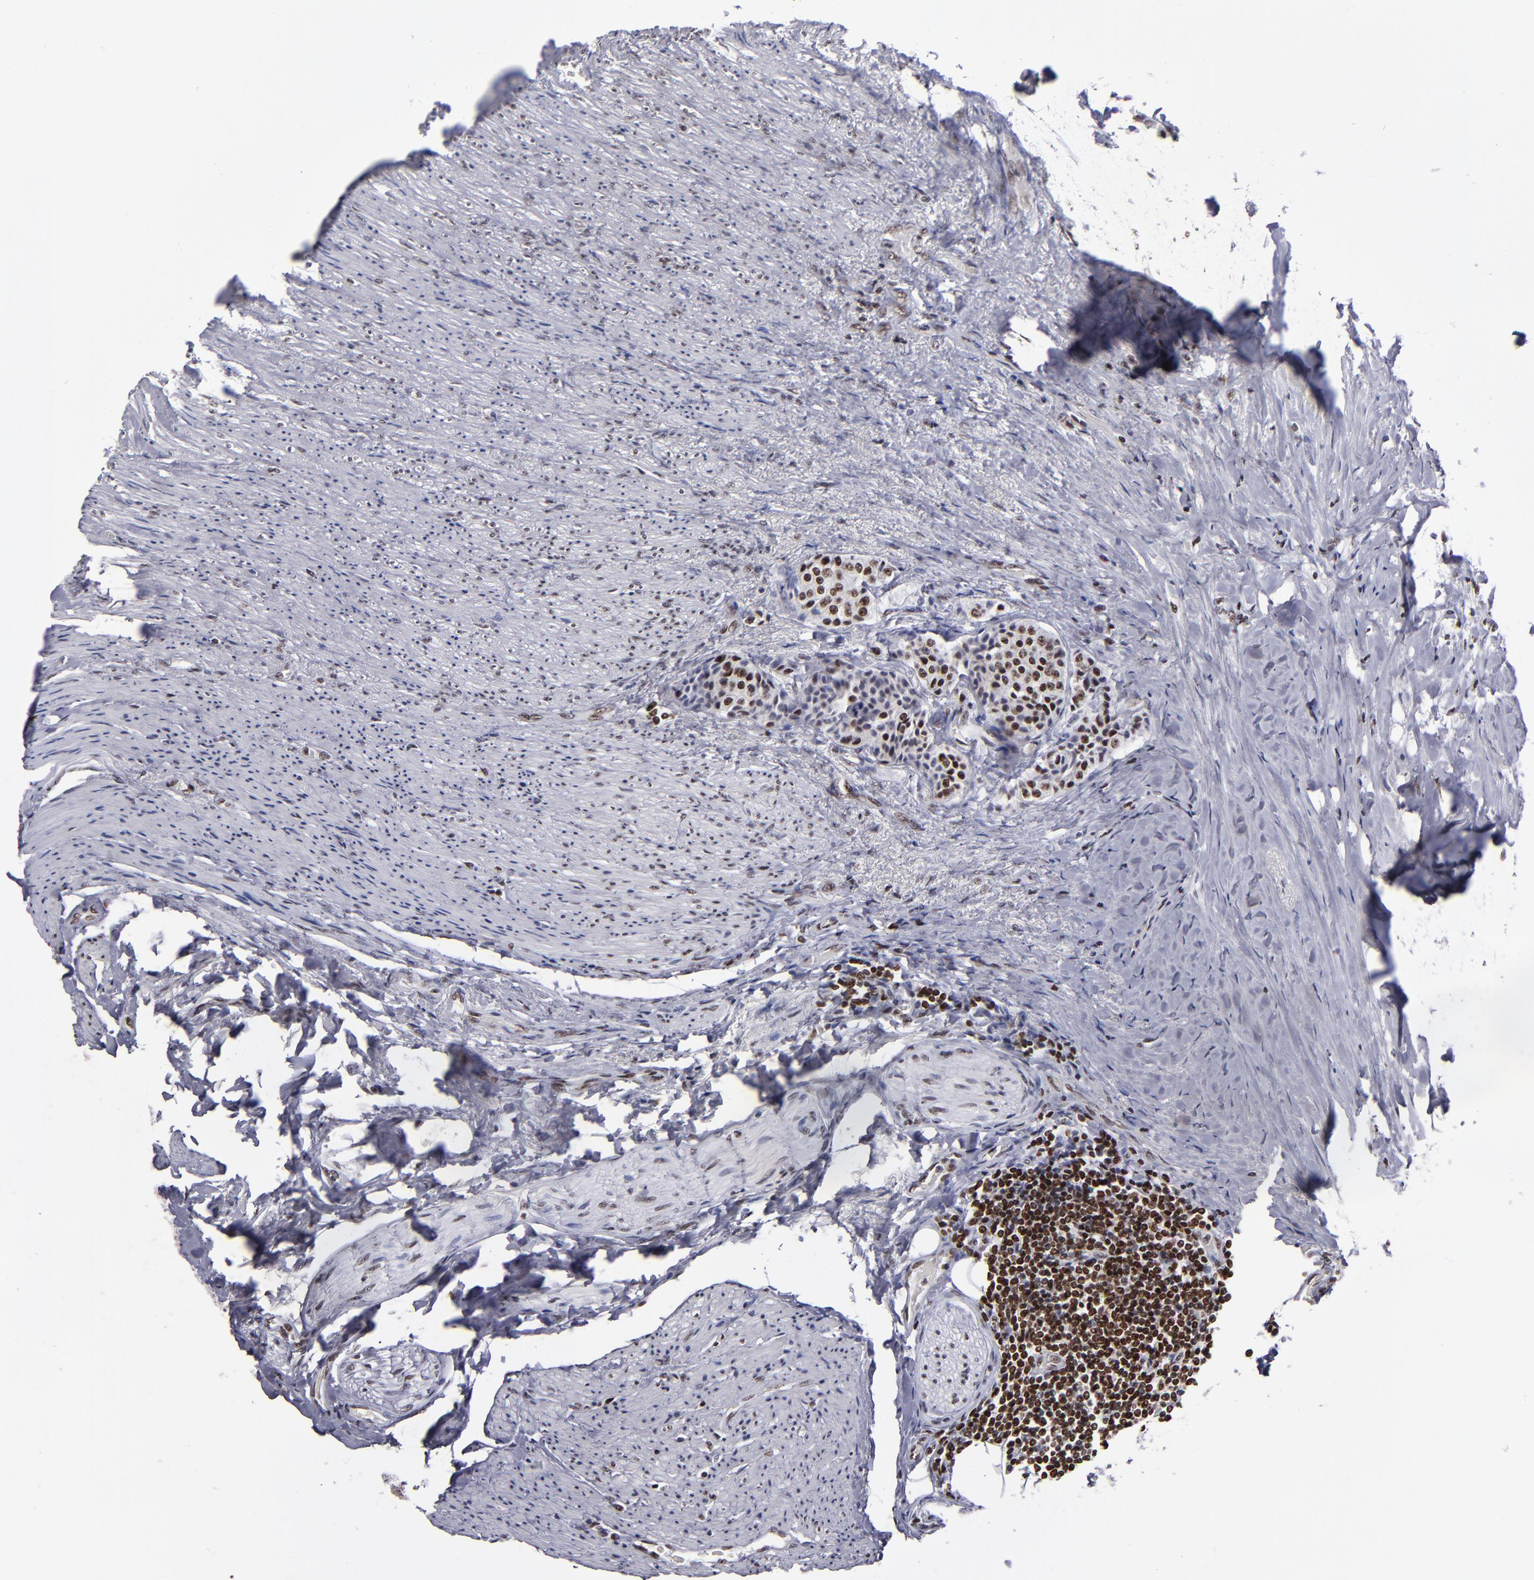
{"staining": {"intensity": "moderate", "quantity": ">75%", "location": "nuclear"}, "tissue": "carcinoid", "cell_type": "Tumor cells", "image_type": "cancer", "snomed": [{"axis": "morphology", "description": "Carcinoid, malignant, NOS"}, {"axis": "topography", "description": "Colon"}], "caption": "Protein expression analysis of human carcinoid reveals moderate nuclear positivity in about >75% of tumor cells.", "gene": "TERF2", "patient": {"sex": "female", "age": 61}}